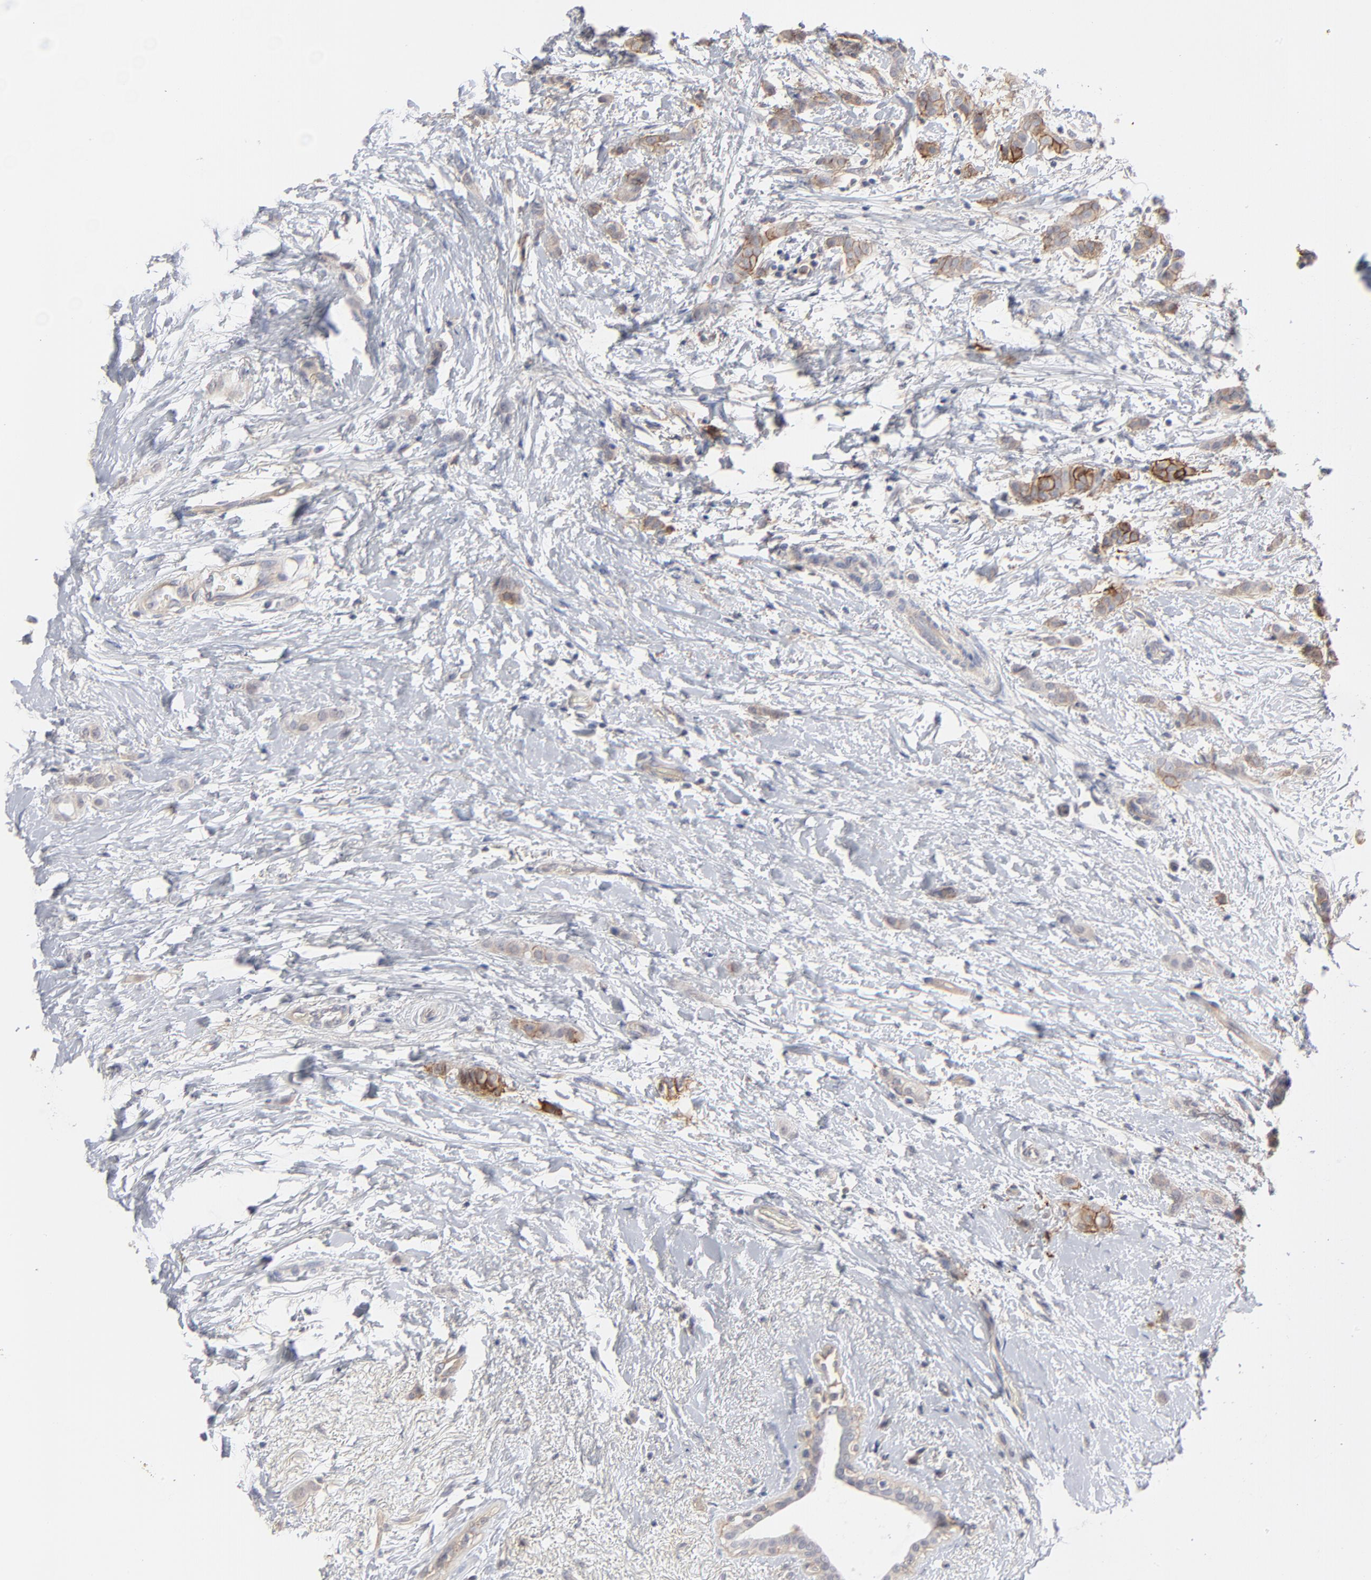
{"staining": {"intensity": "moderate", "quantity": ">75%", "location": "cytoplasmic/membranous"}, "tissue": "breast cancer", "cell_type": "Tumor cells", "image_type": "cancer", "snomed": [{"axis": "morphology", "description": "Lobular carcinoma"}, {"axis": "topography", "description": "Breast"}], "caption": "High-power microscopy captured an immunohistochemistry (IHC) histopathology image of breast cancer (lobular carcinoma), revealing moderate cytoplasmic/membranous expression in approximately >75% of tumor cells. (DAB IHC, brown staining for protein, blue staining for nuclei).", "gene": "SLC16A1", "patient": {"sex": "female", "age": 55}}